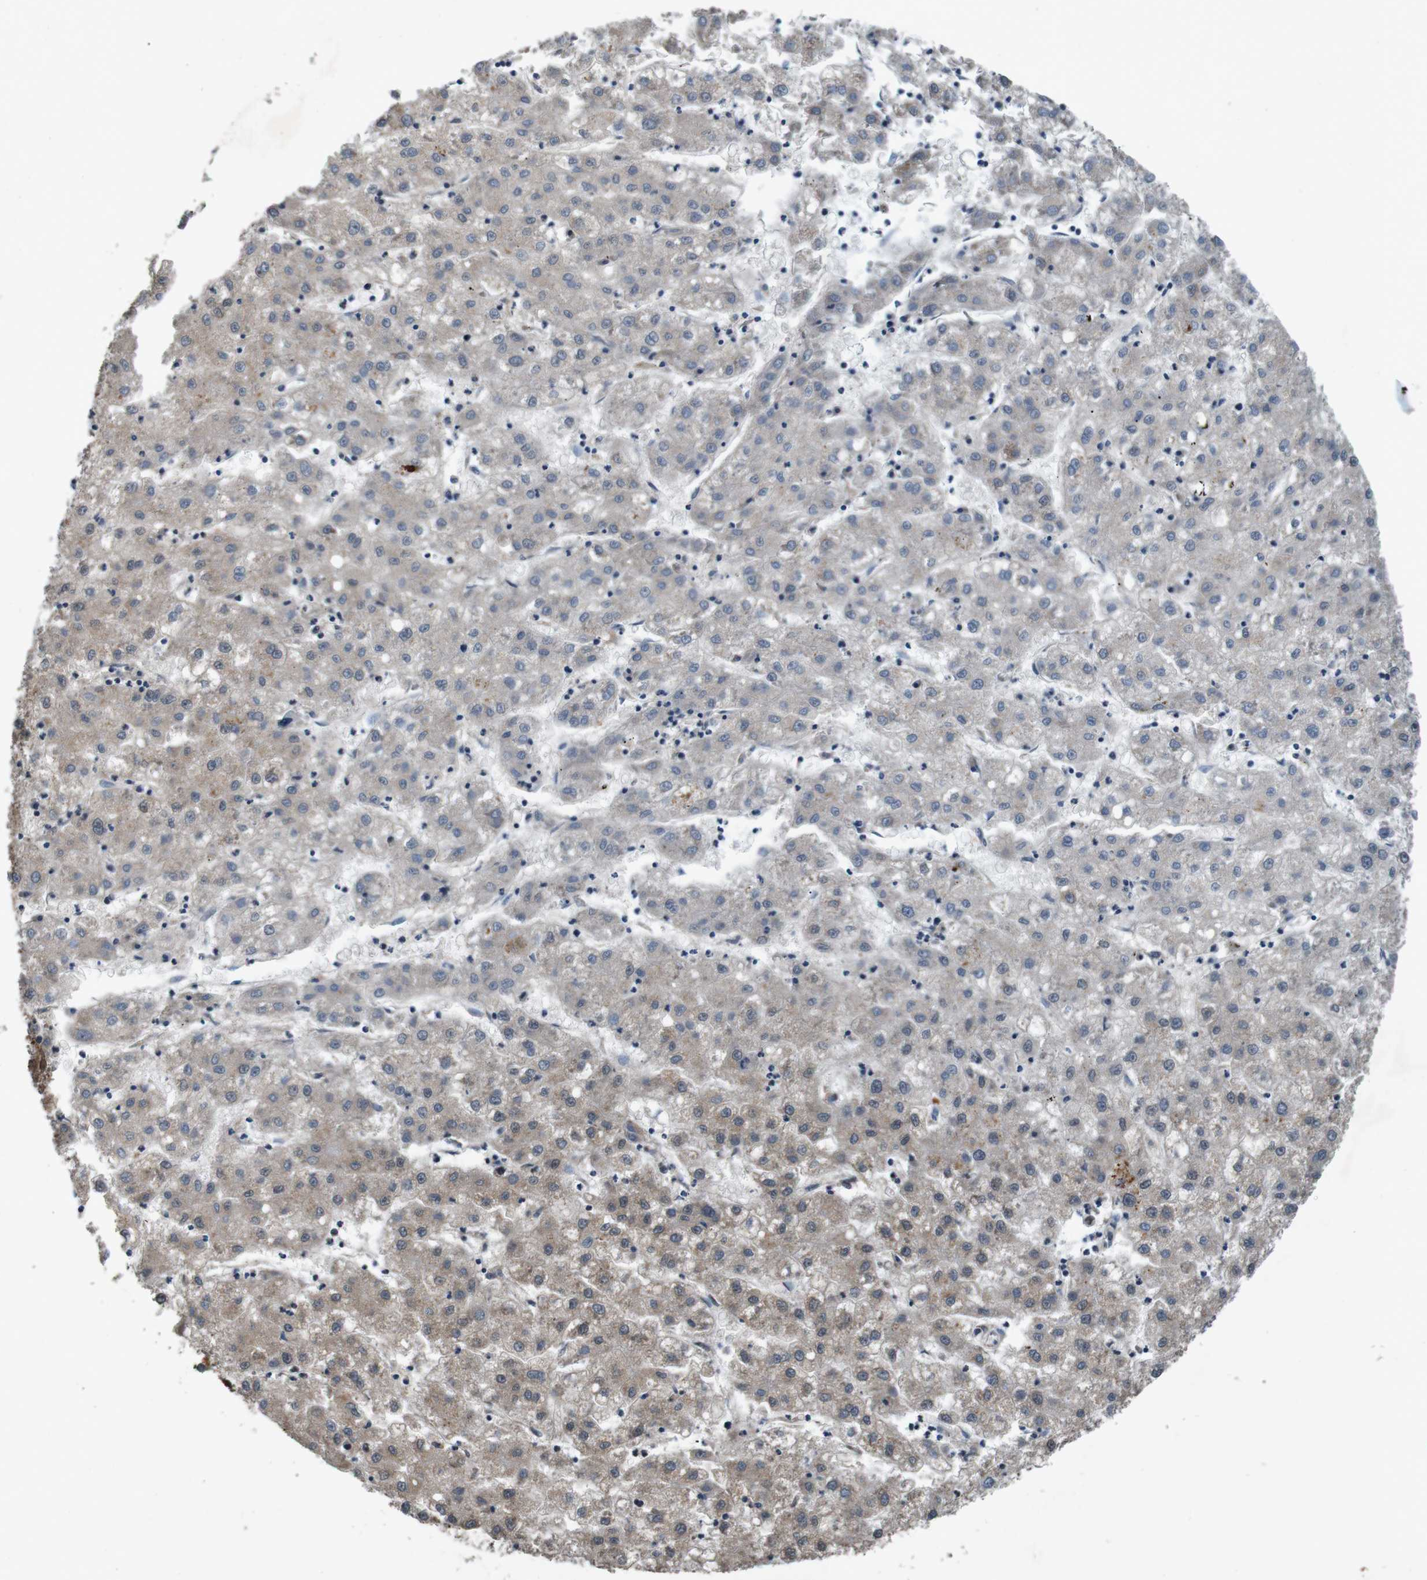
{"staining": {"intensity": "weak", "quantity": "25%-75%", "location": "cytoplasmic/membranous"}, "tissue": "liver cancer", "cell_type": "Tumor cells", "image_type": "cancer", "snomed": [{"axis": "morphology", "description": "Carcinoma, Hepatocellular, NOS"}, {"axis": "topography", "description": "Liver"}], "caption": "Protein staining displays weak cytoplasmic/membranous expression in approximately 25%-75% of tumor cells in liver hepatocellular carcinoma.", "gene": "SOCS1", "patient": {"sex": "male", "age": 72}}